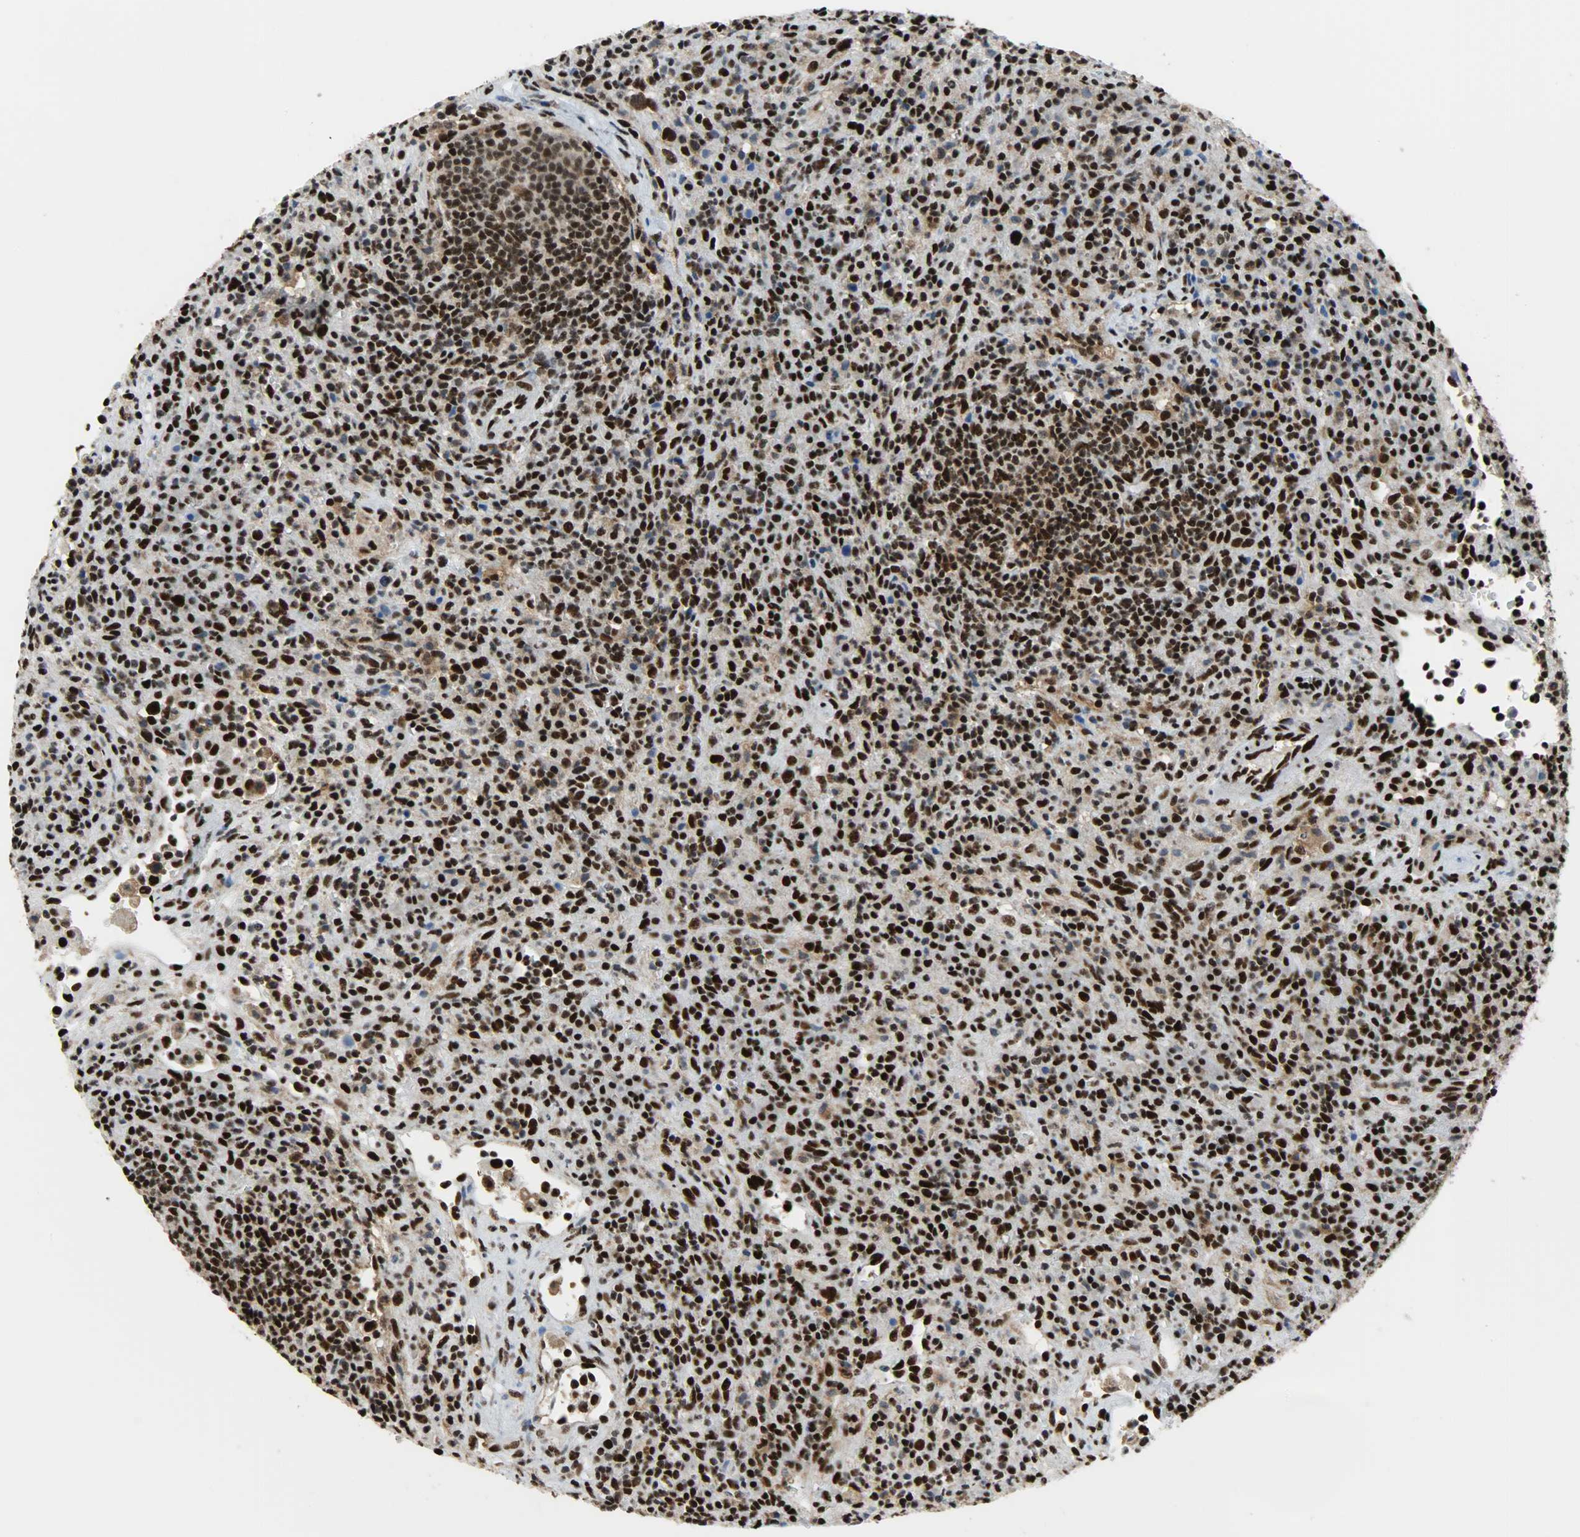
{"staining": {"intensity": "strong", "quantity": ">75%", "location": "nuclear"}, "tissue": "lymphoma", "cell_type": "Tumor cells", "image_type": "cancer", "snomed": [{"axis": "morphology", "description": "Hodgkin's disease, NOS"}, {"axis": "topography", "description": "Lymph node"}], "caption": "IHC of human lymphoma shows high levels of strong nuclear positivity in about >75% of tumor cells.", "gene": "SSB", "patient": {"sex": "male", "age": 65}}